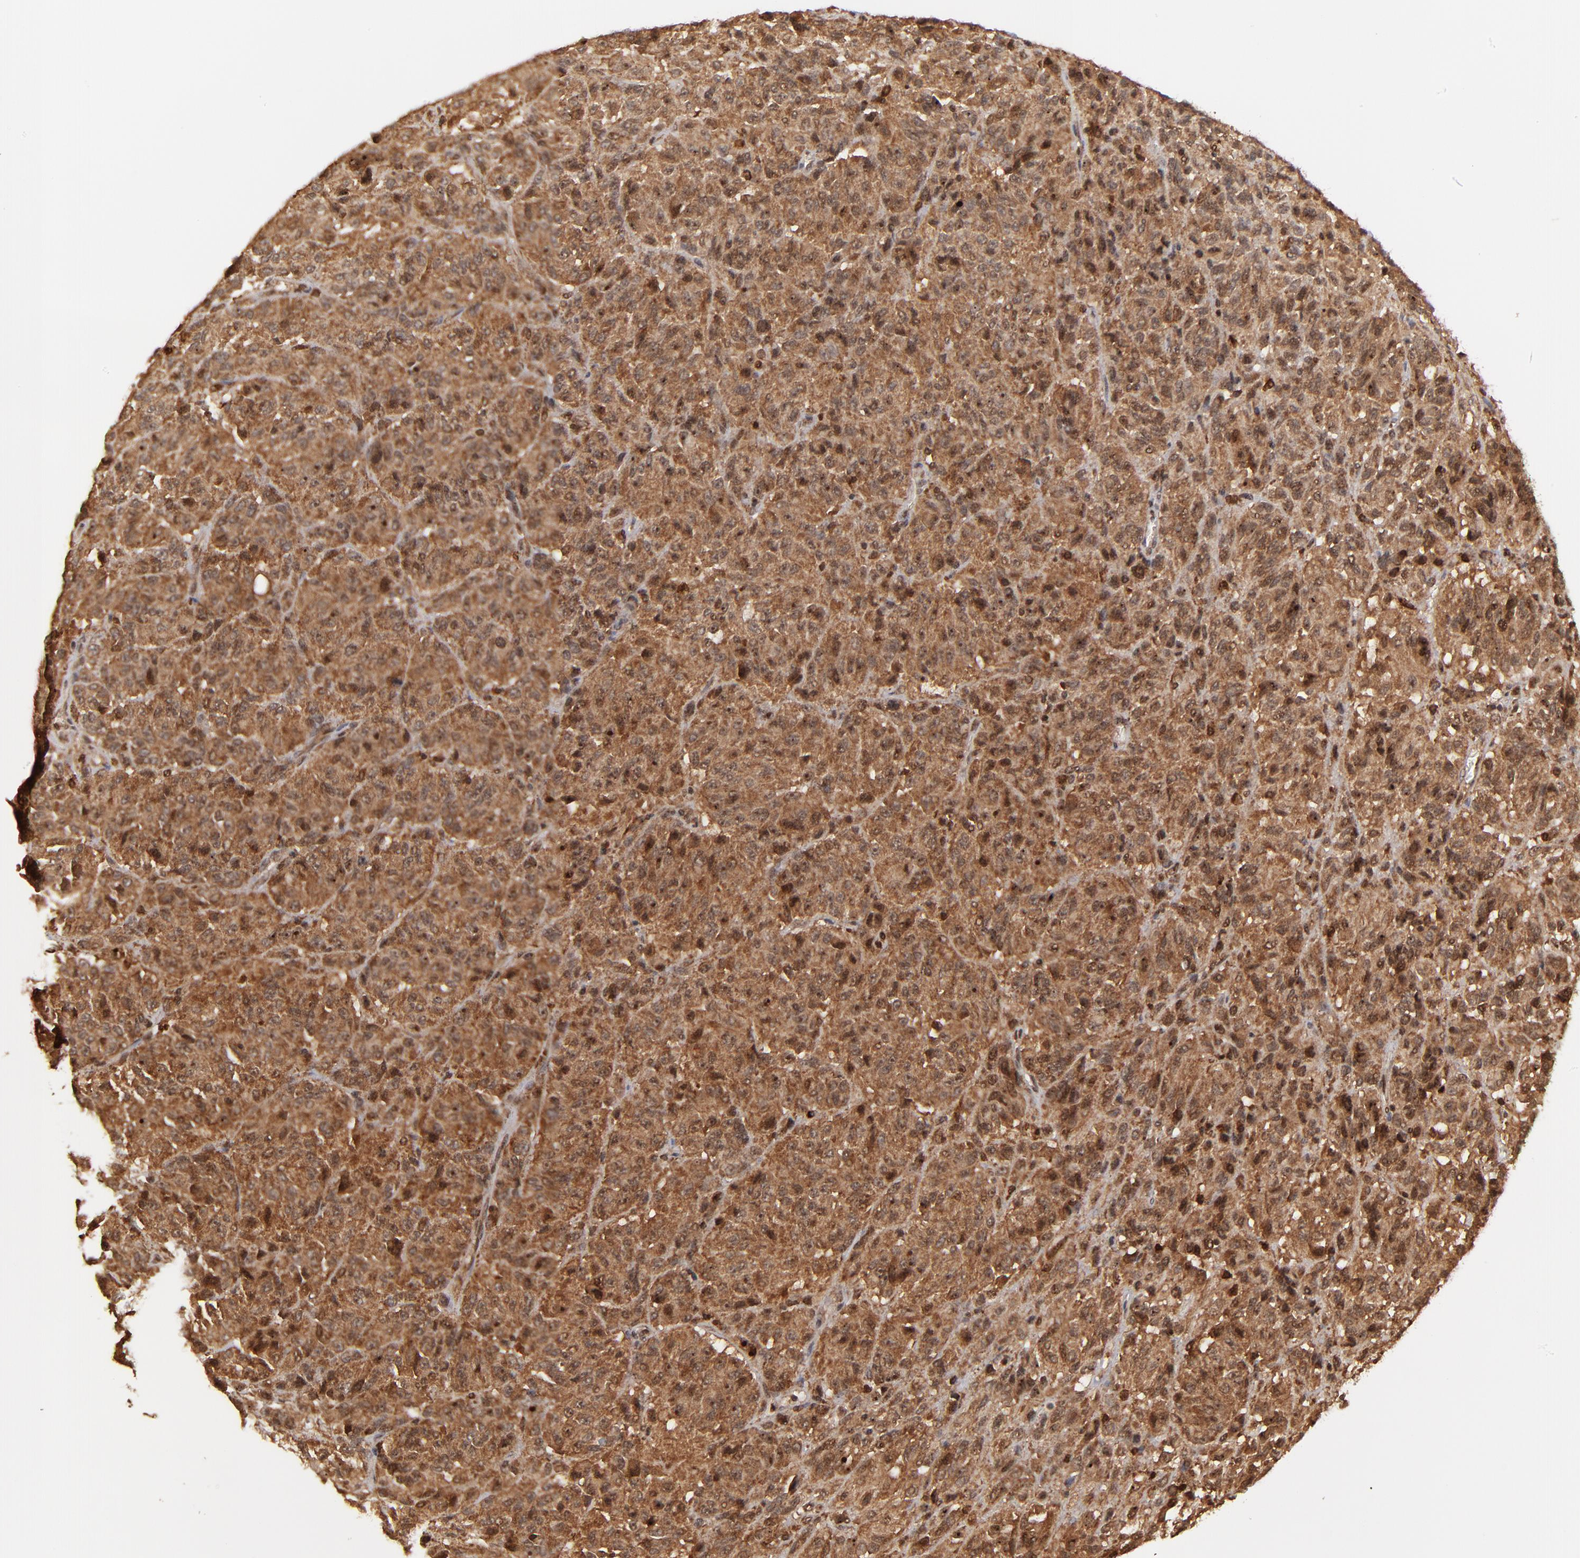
{"staining": {"intensity": "strong", "quantity": ">75%", "location": "cytoplasmic/membranous,nuclear"}, "tissue": "melanoma", "cell_type": "Tumor cells", "image_type": "cancer", "snomed": [{"axis": "morphology", "description": "Malignant melanoma, Metastatic site"}, {"axis": "topography", "description": "Lung"}], "caption": "Protein expression analysis of melanoma reveals strong cytoplasmic/membranous and nuclear staining in approximately >75% of tumor cells.", "gene": "RGS6", "patient": {"sex": "male", "age": 64}}